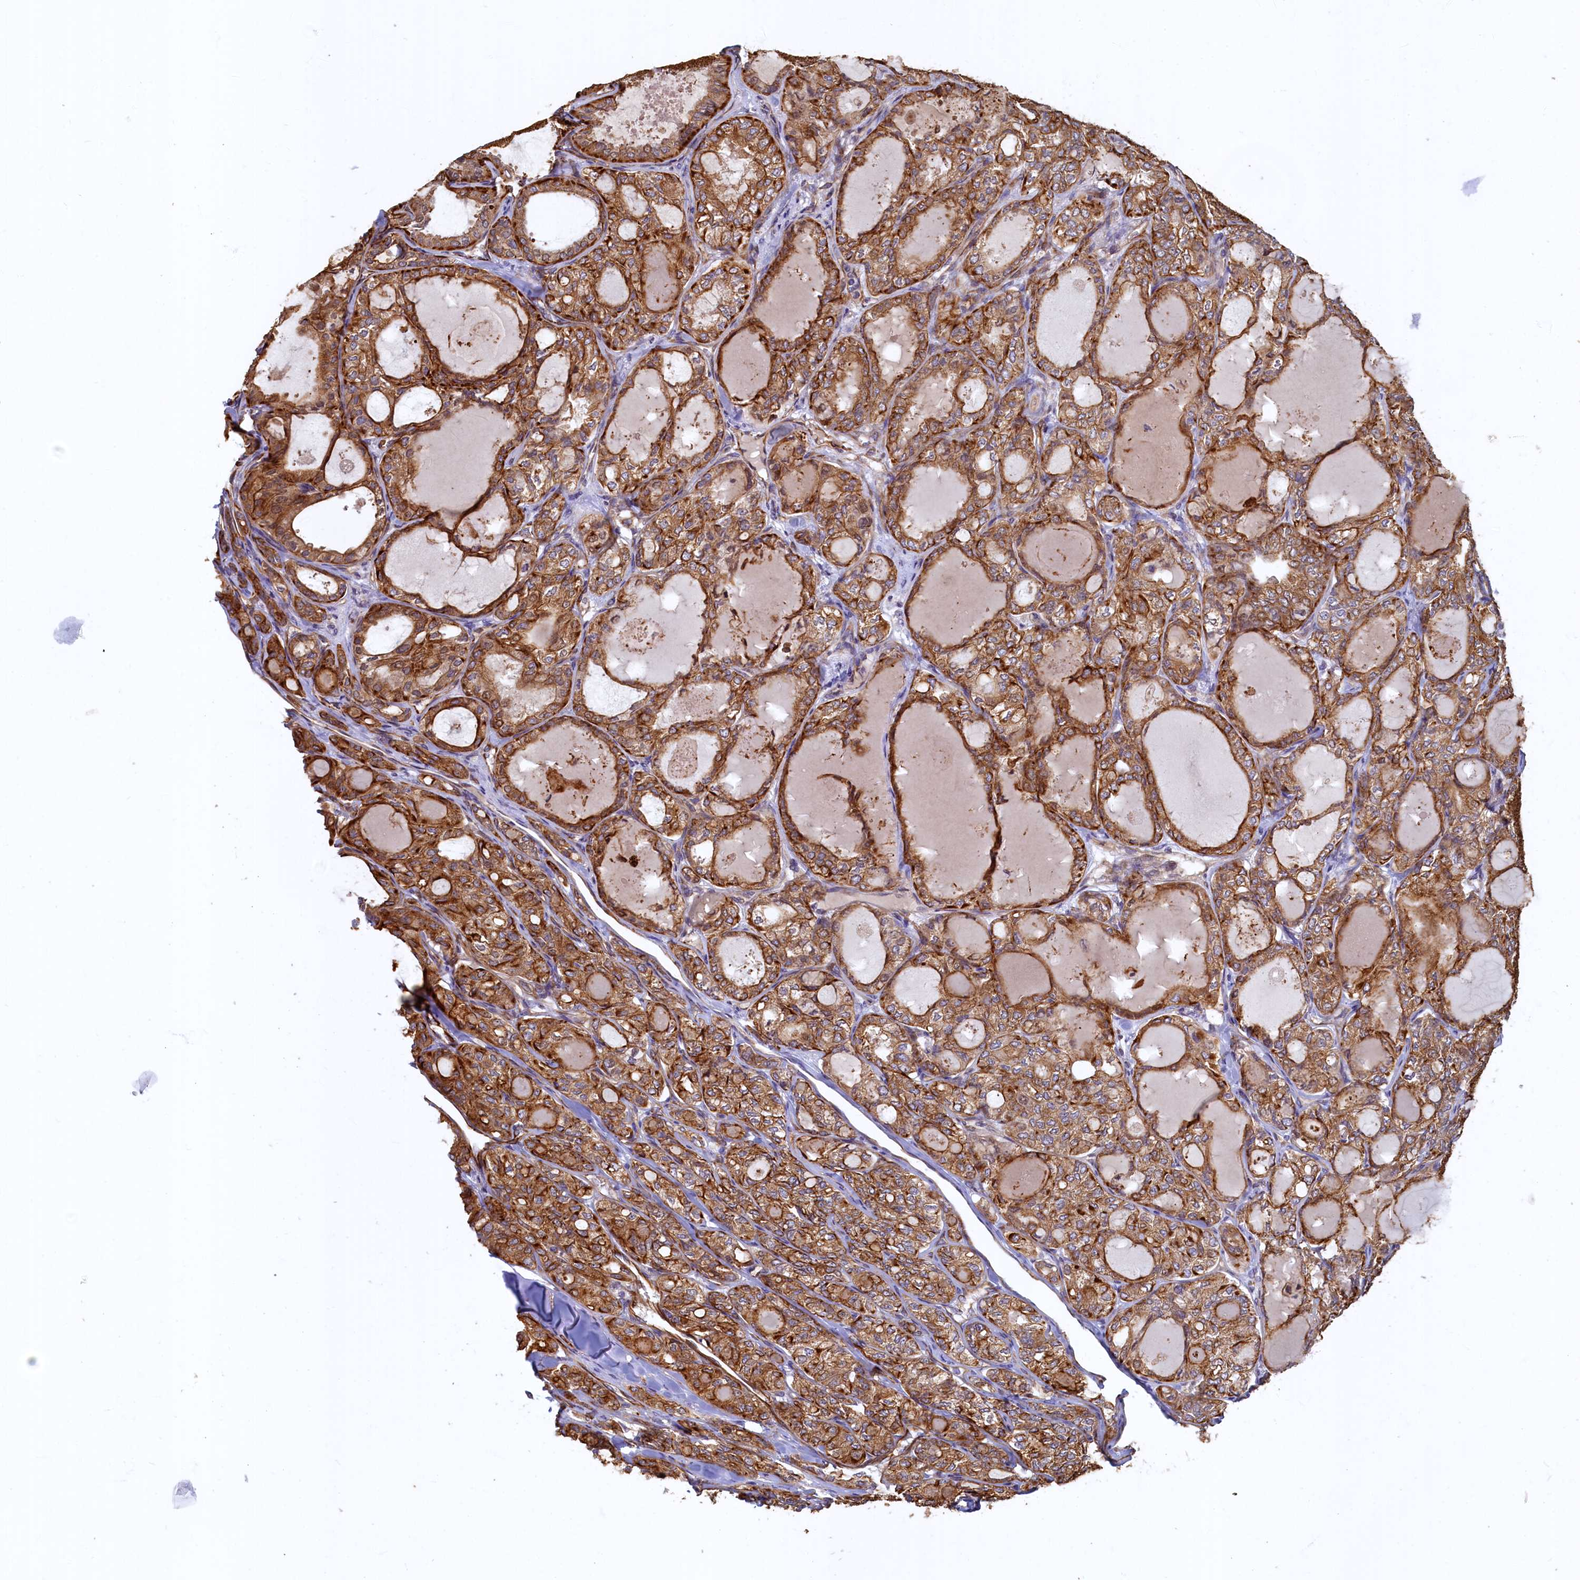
{"staining": {"intensity": "strong", "quantity": "25%-75%", "location": "cytoplasmic/membranous"}, "tissue": "thyroid cancer", "cell_type": "Tumor cells", "image_type": "cancer", "snomed": [{"axis": "morphology", "description": "Follicular adenoma carcinoma, NOS"}, {"axis": "topography", "description": "Thyroid gland"}], "caption": "Immunohistochemical staining of human thyroid follicular adenoma carcinoma demonstrates strong cytoplasmic/membranous protein expression in approximately 25%-75% of tumor cells. Immunohistochemistry stains the protein in brown and the nuclei are stained blue.", "gene": "LRRC57", "patient": {"sex": "male", "age": 75}}